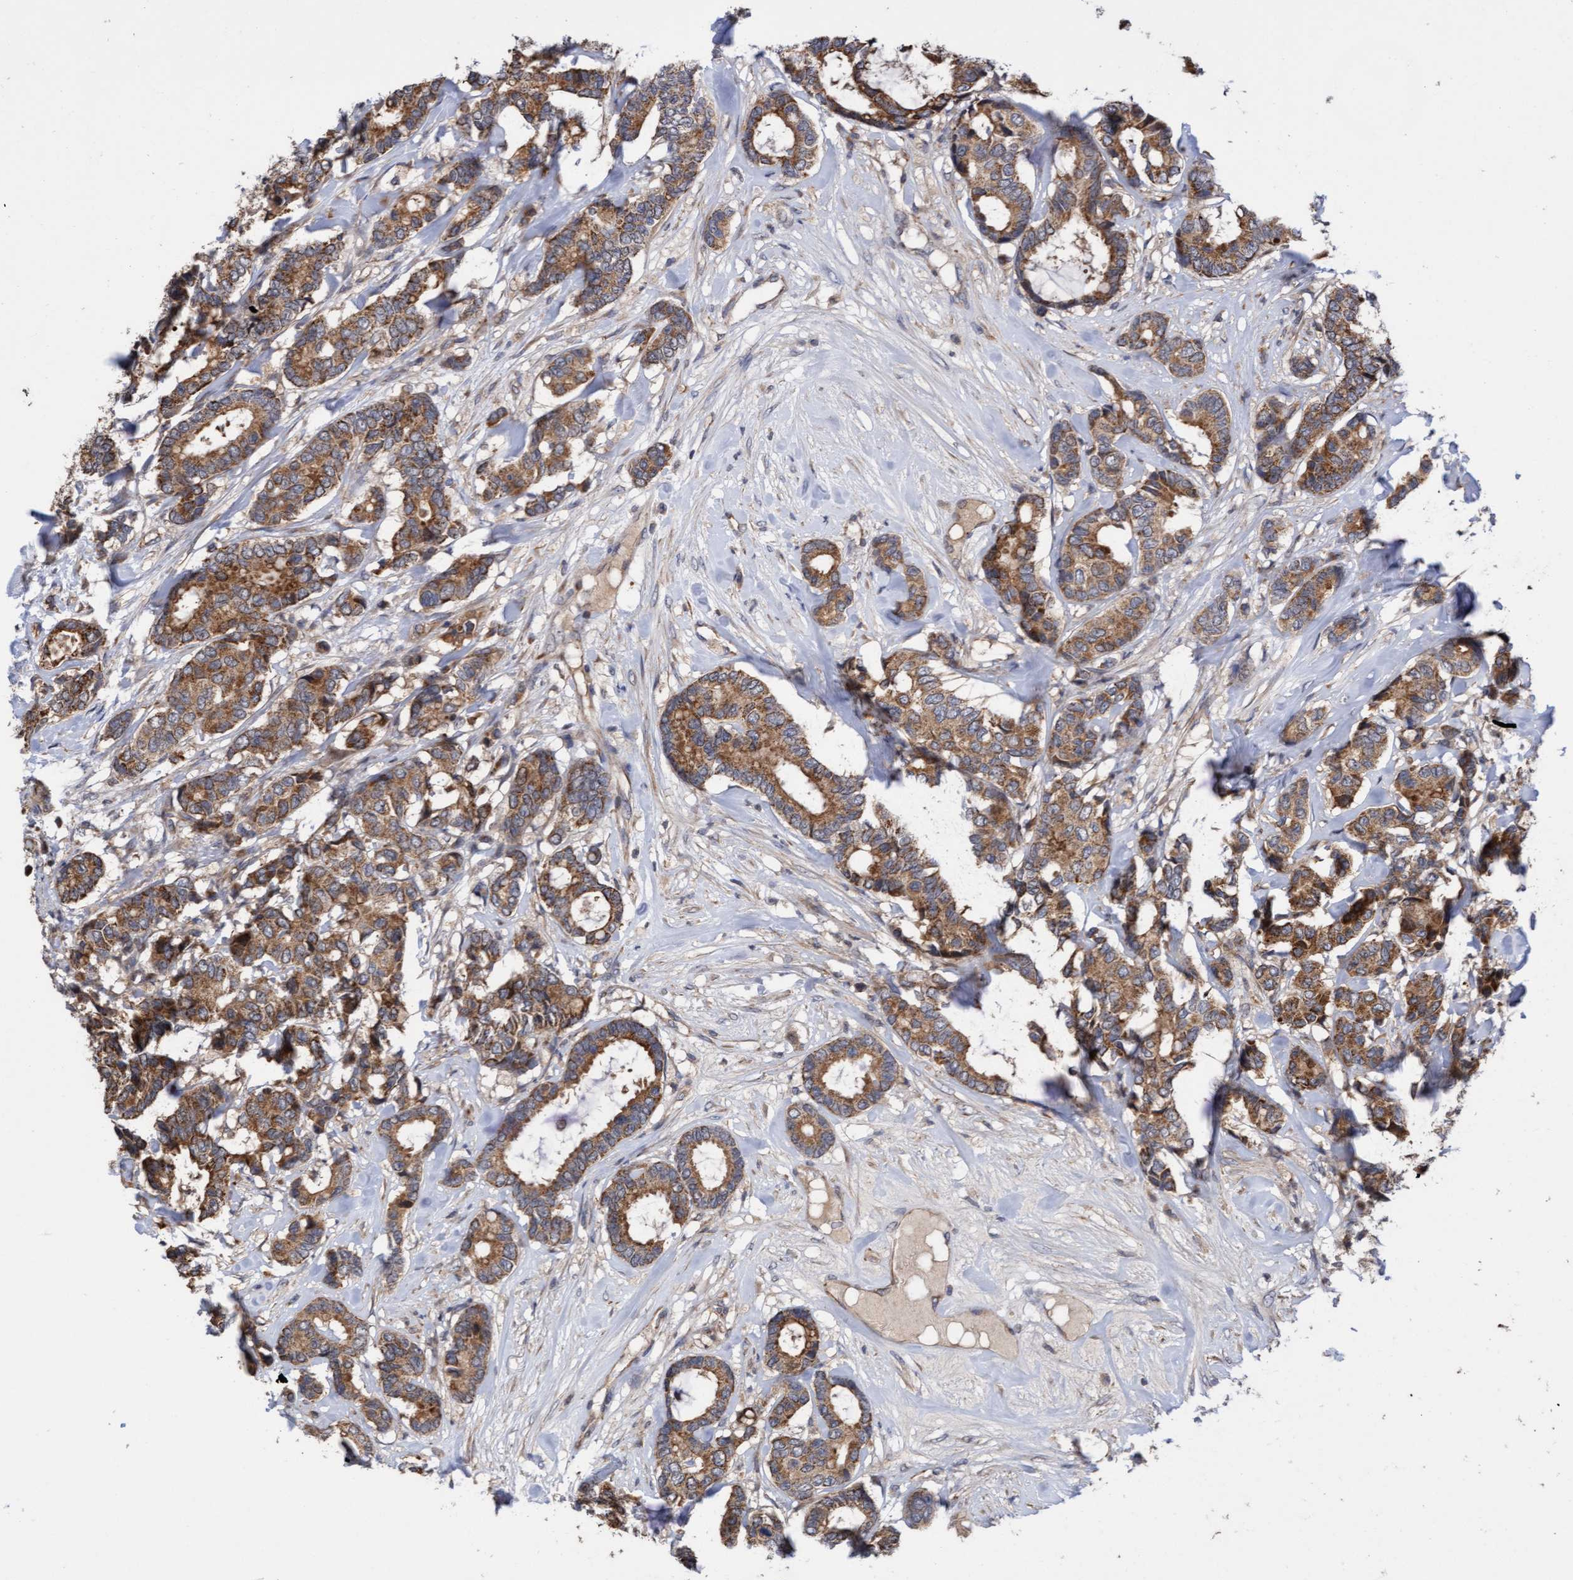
{"staining": {"intensity": "moderate", "quantity": ">75%", "location": "cytoplasmic/membranous"}, "tissue": "breast cancer", "cell_type": "Tumor cells", "image_type": "cancer", "snomed": [{"axis": "morphology", "description": "Duct carcinoma"}, {"axis": "topography", "description": "Breast"}], "caption": "Human breast cancer stained with a protein marker exhibits moderate staining in tumor cells.", "gene": "ITFG1", "patient": {"sex": "female", "age": 87}}